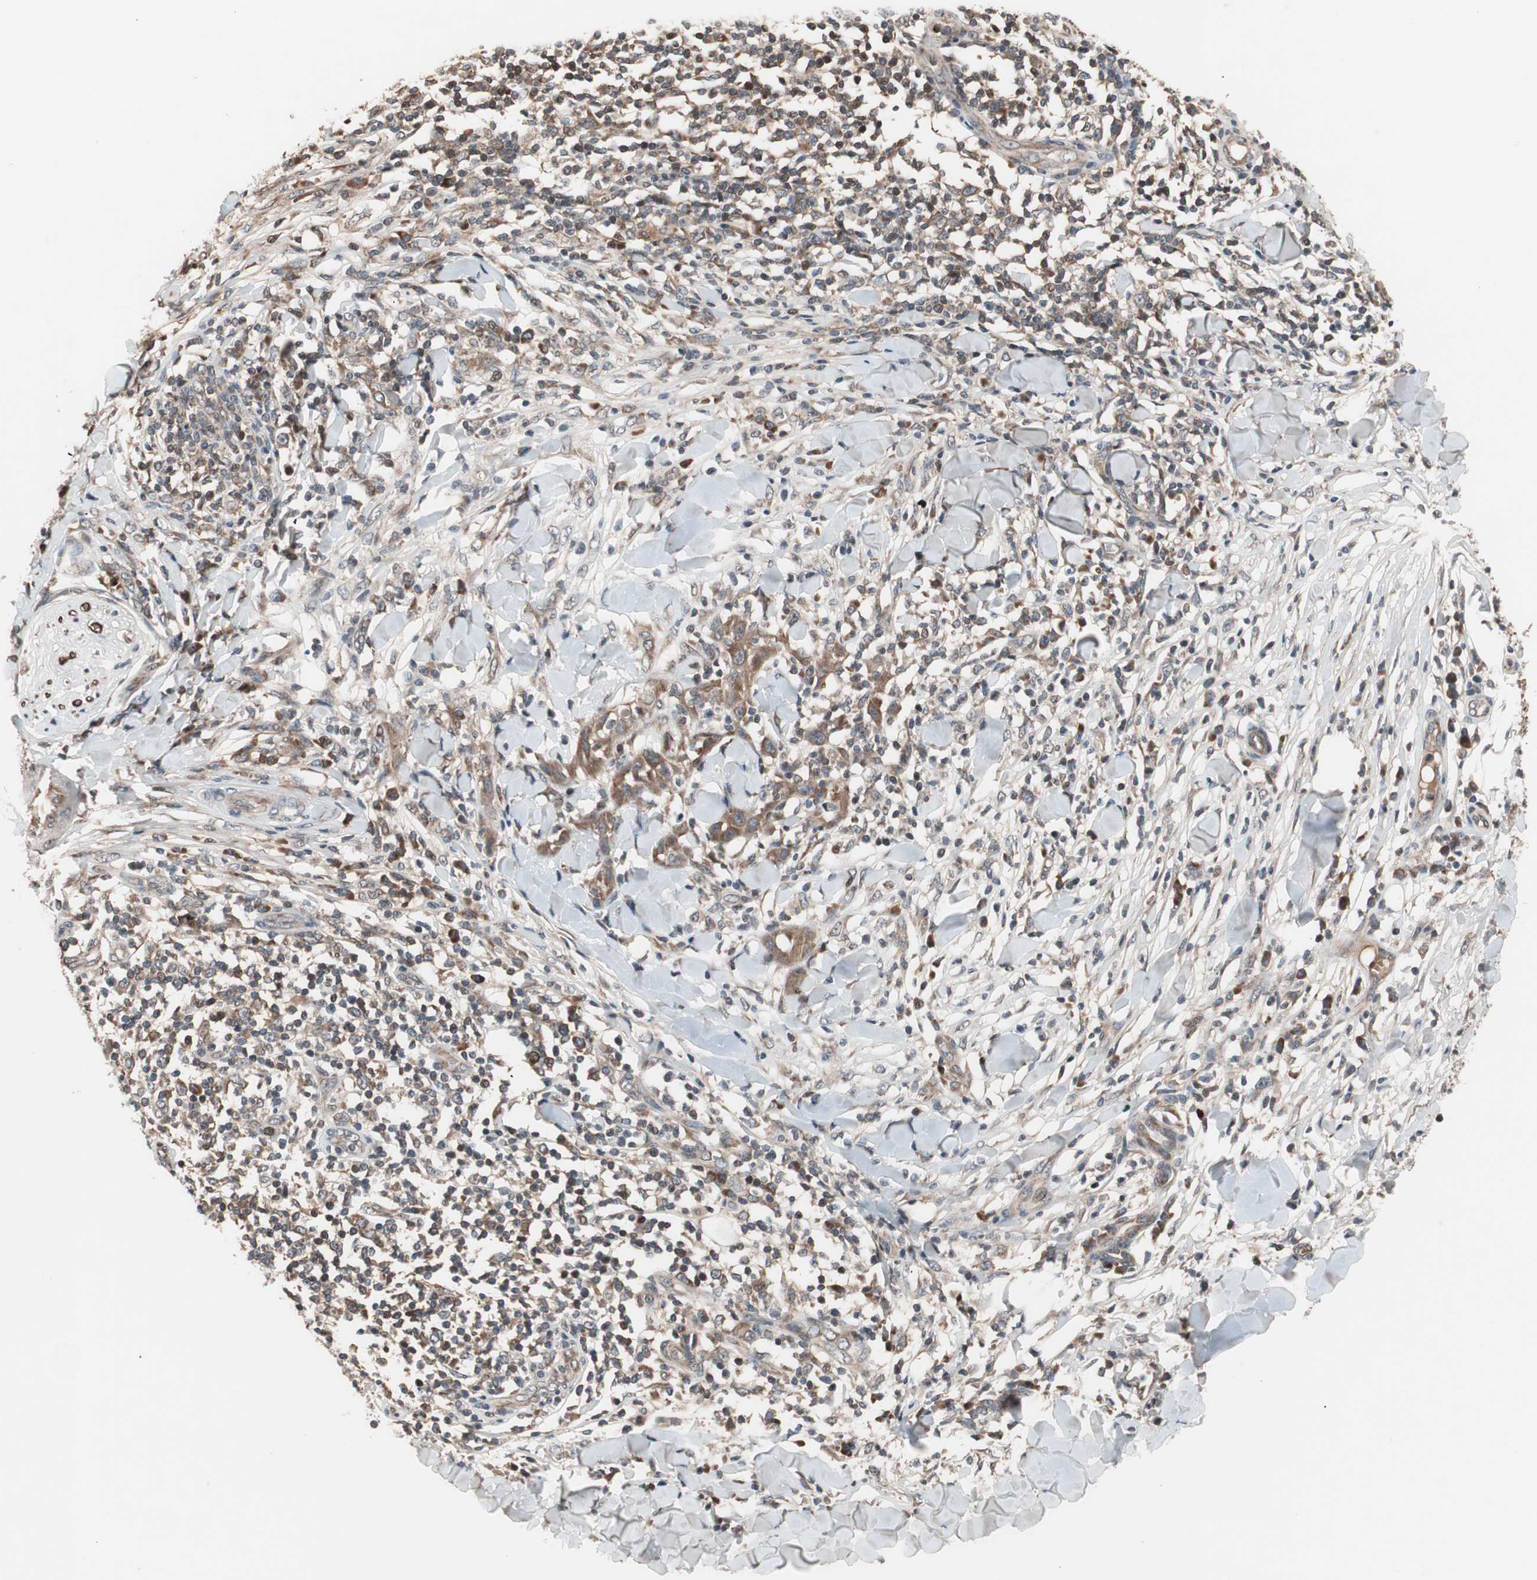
{"staining": {"intensity": "moderate", "quantity": ">75%", "location": "cytoplasmic/membranous"}, "tissue": "skin cancer", "cell_type": "Tumor cells", "image_type": "cancer", "snomed": [{"axis": "morphology", "description": "Squamous cell carcinoma, NOS"}, {"axis": "topography", "description": "Skin"}], "caption": "Immunohistochemical staining of skin cancer (squamous cell carcinoma) shows moderate cytoplasmic/membranous protein staining in approximately >75% of tumor cells.", "gene": "NF2", "patient": {"sex": "male", "age": 24}}